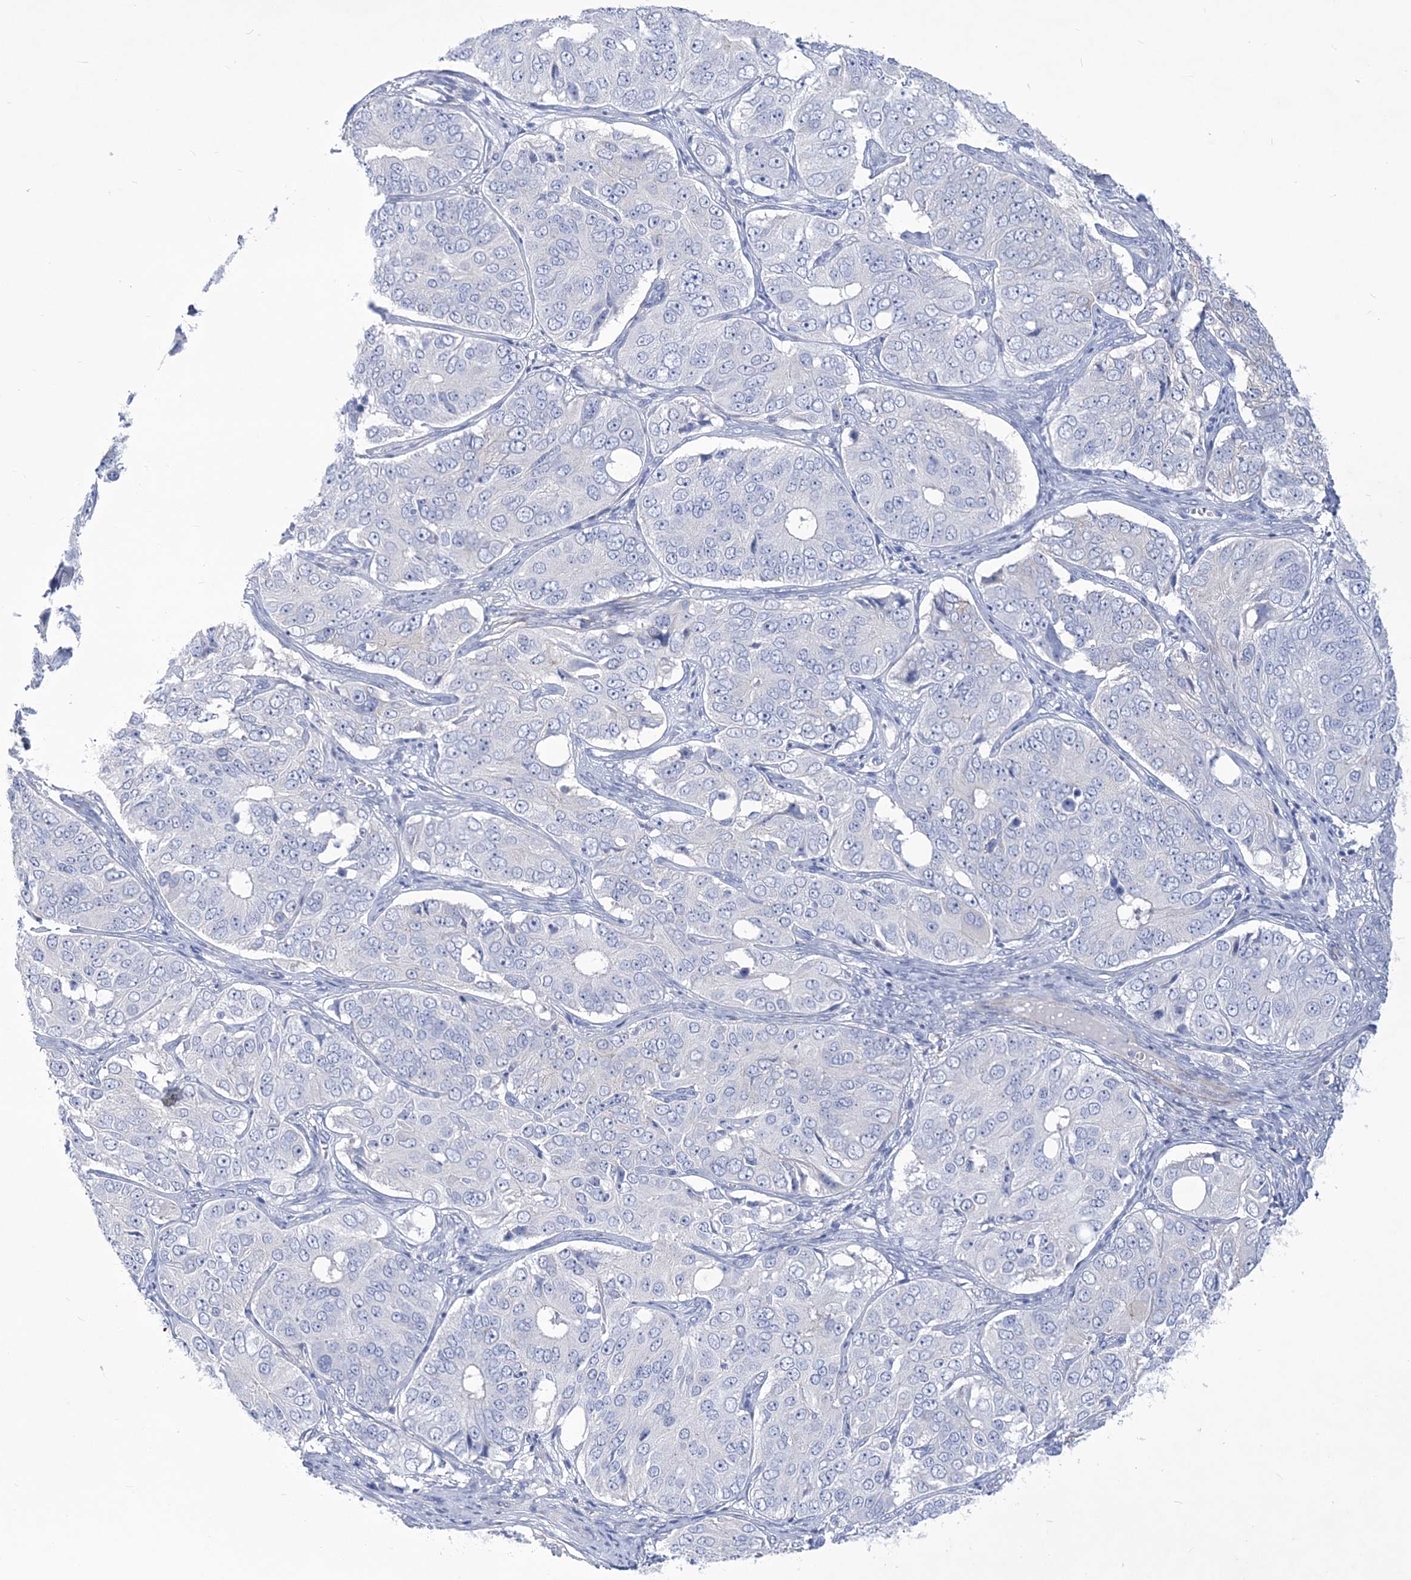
{"staining": {"intensity": "negative", "quantity": "none", "location": "none"}, "tissue": "ovarian cancer", "cell_type": "Tumor cells", "image_type": "cancer", "snomed": [{"axis": "morphology", "description": "Carcinoma, endometroid"}, {"axis": "topography", "description": "Ovary"}], "caption": "Immunohistochemical staining of ovarian cancer reveals no significant expression in tumor cells.", "gene": "WDR74", "patient": {"sex": "female", "age": 51}}